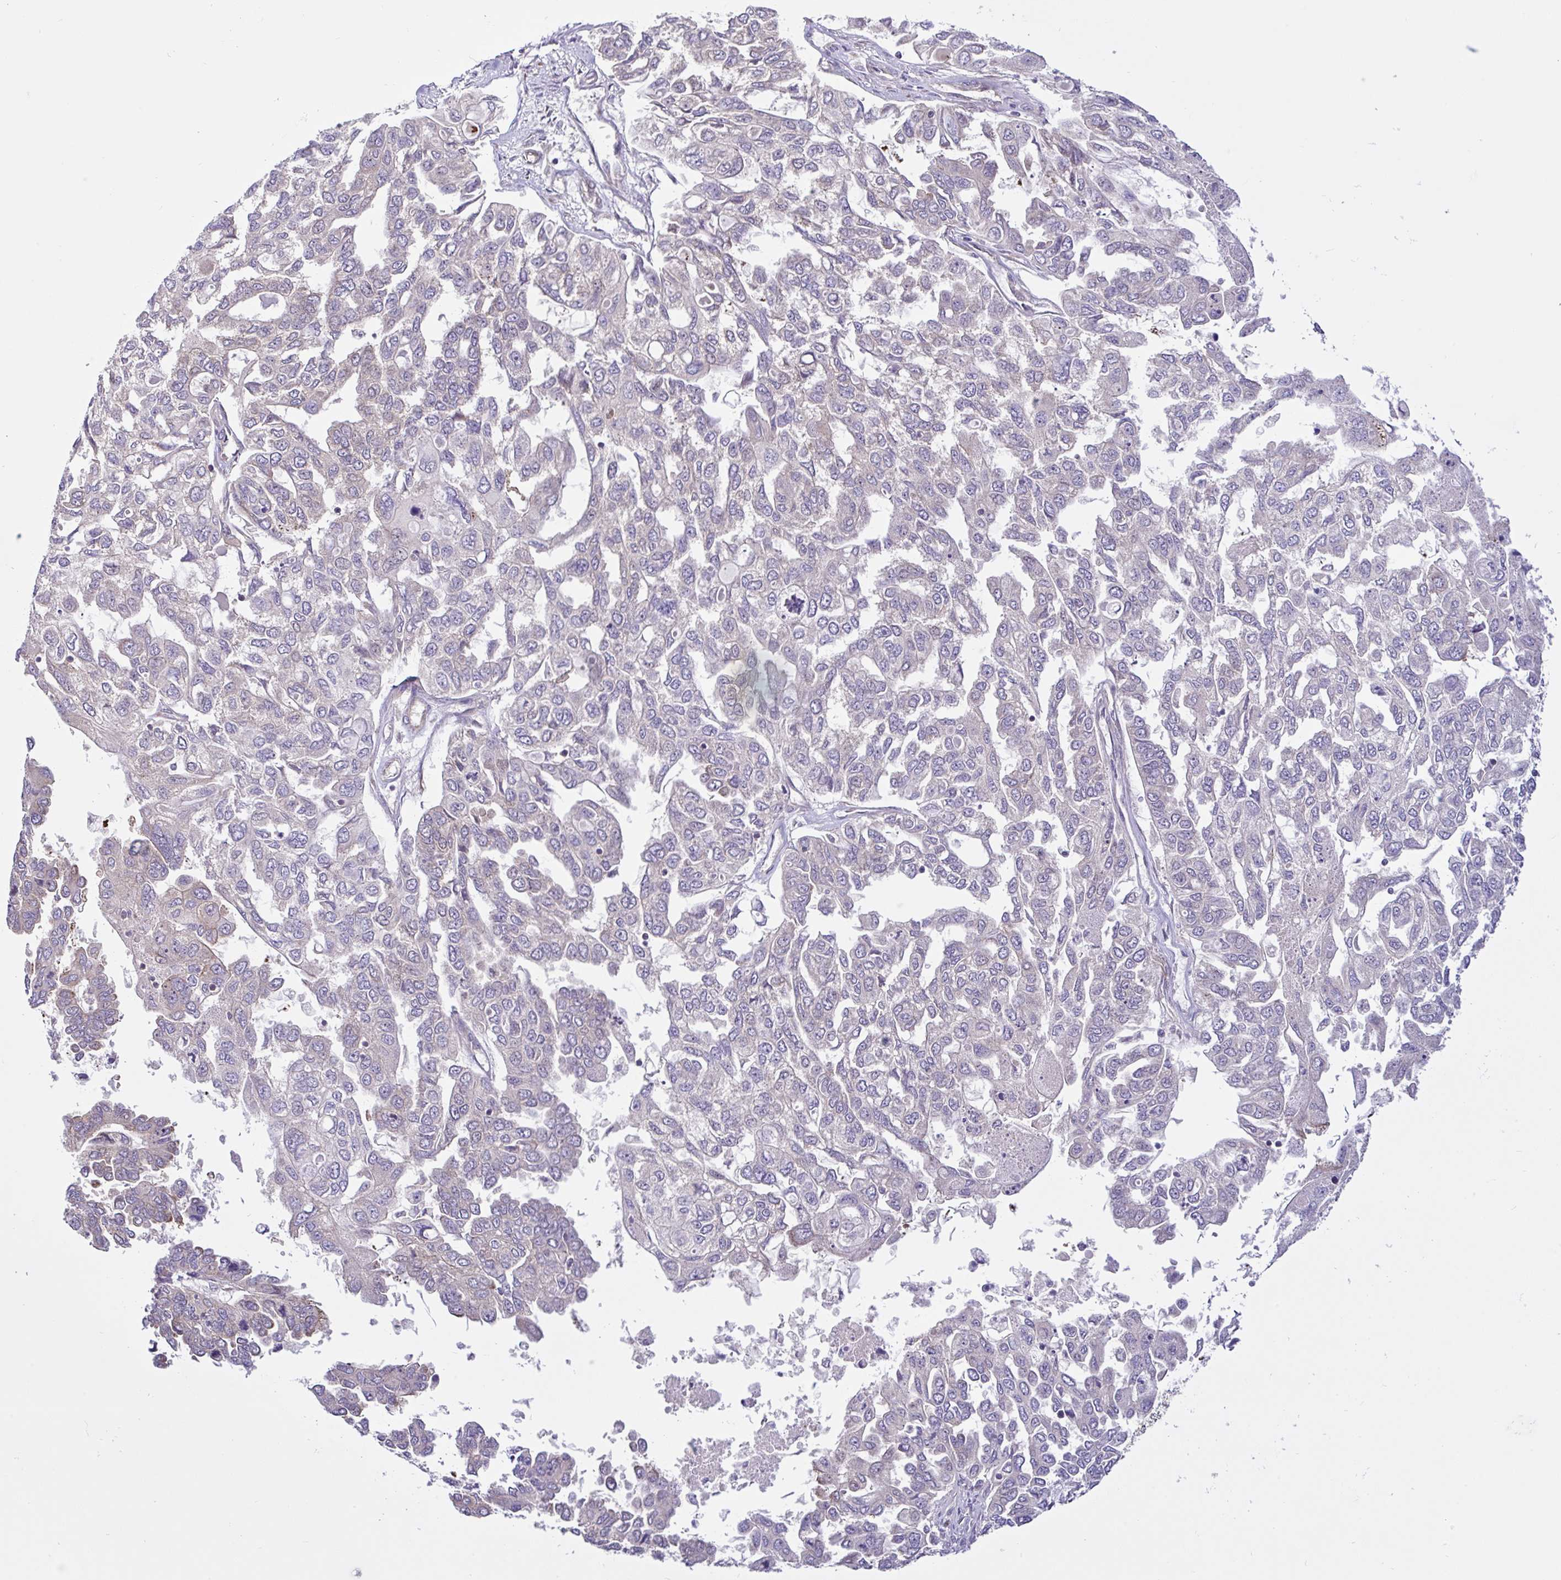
{"staining": {"intensity": "negative", "quantity": "none", "location": "none"}, "tissue": "ovarian cancer", "cell_type": "Tumor cells", "image_type": "cancer", "snomed": [{"axis": "morphology", "description": "Cystadenocarcinoma, serous, NOS"}, {"axis": "topography", "description": "Ovary"}], "caption": "This is a photomicrograph of immunohistochemistry (IHC) staining of ovarian serous cystadenocarcinoma, which shows no positivity in tumor cells.", "gene": "NTPCR", "patient": {"sex": "female", "age": 53}}